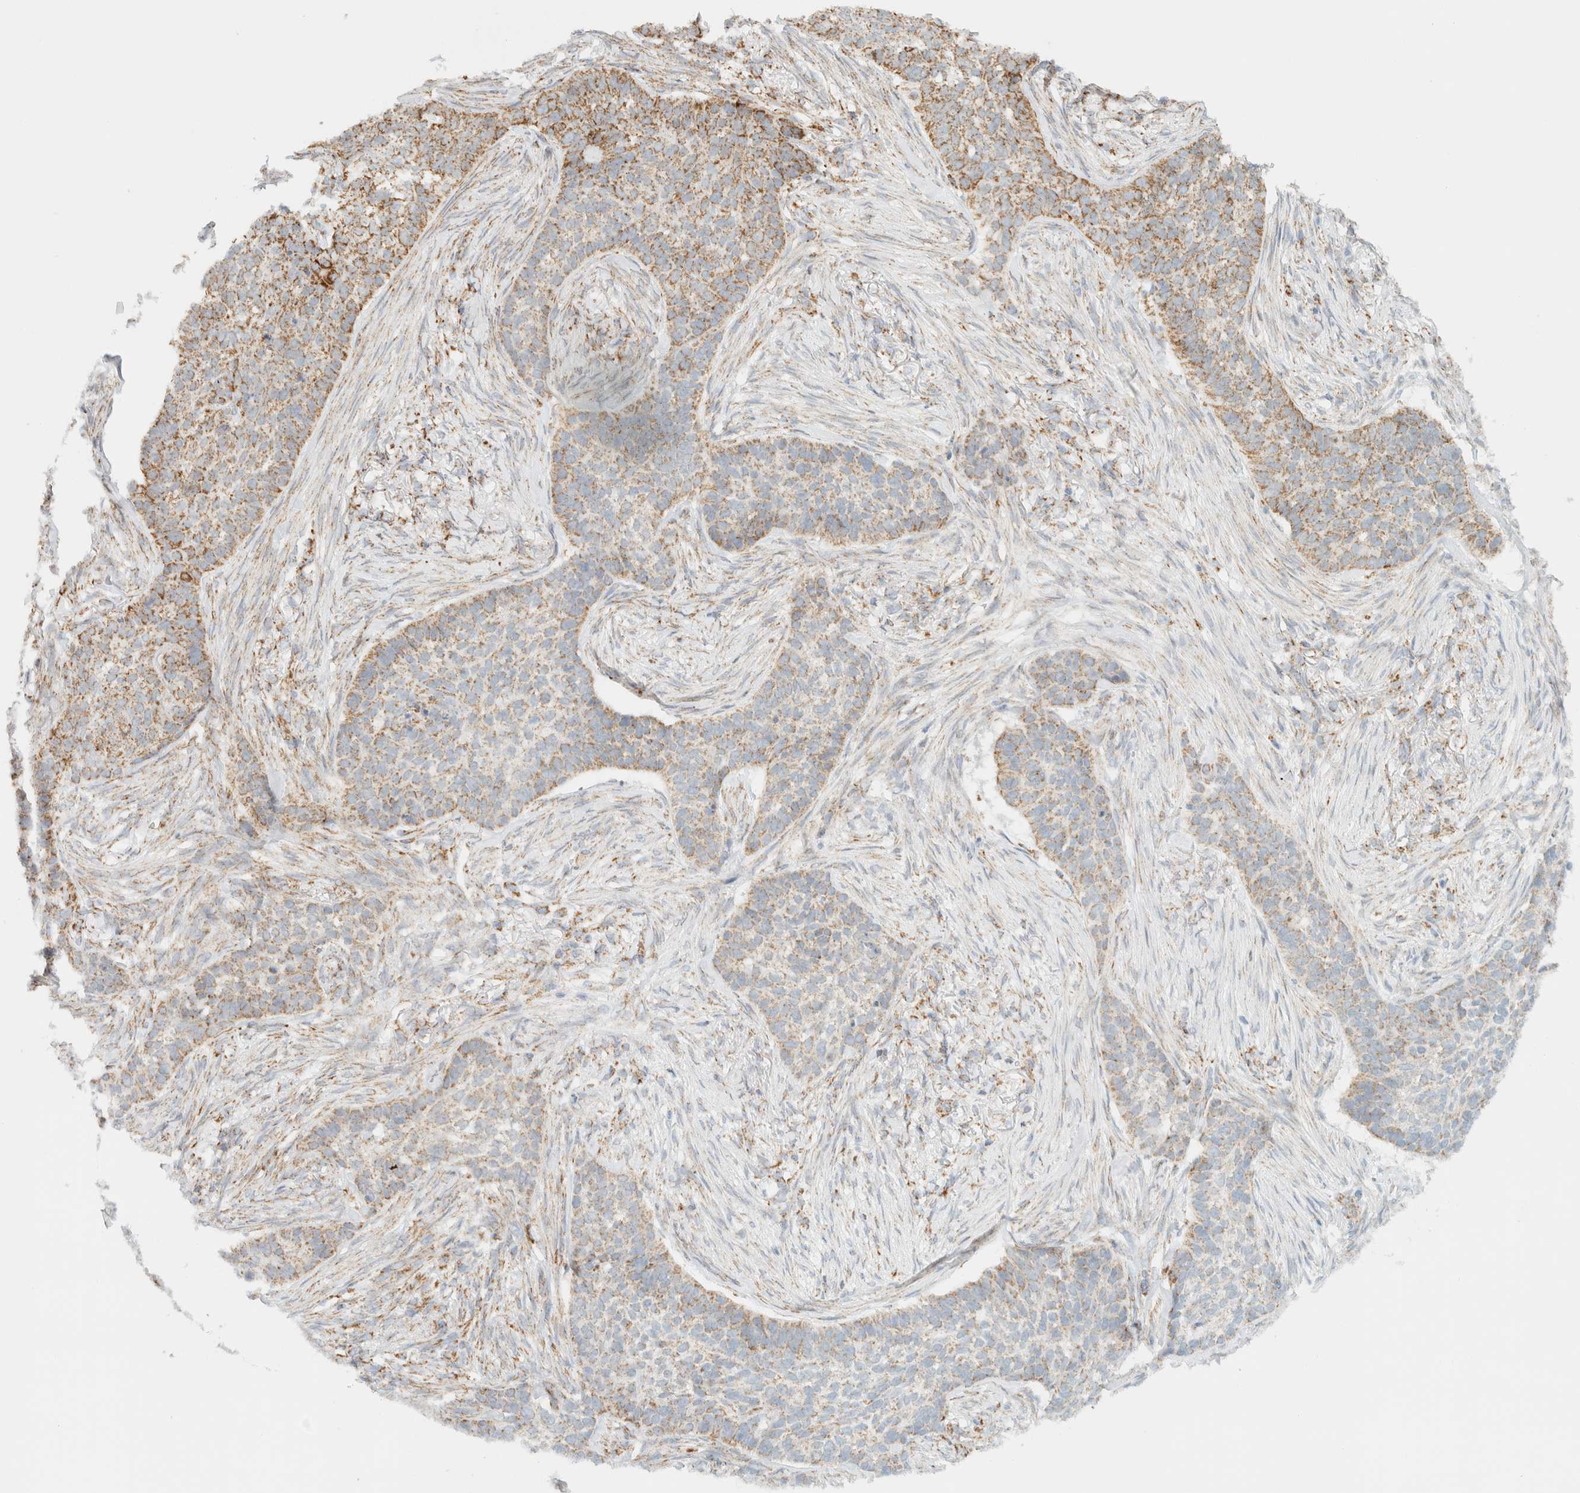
{"staining": {"intensity": "weak", "quantity": ">75%", "location": "cytoplasmic/membranous"}, "tissue": "skin cancer", "cell_type": "Tumor cells", "image_type": "cancer", "snomed": [{"axis": "morphology", "description": "Basal cell carcinoma"}, {"axis": "topography", "description": "Skin"}], "caption": "Immunohistochemistry of human skin cancer (basal cell carcinoma) shows low levels of weak cytoplasmic/membranous positivity in approximately >75% of tumor cells.", "gene": "KIFAP3", "patient": {"sex": "male", "age": 85}}